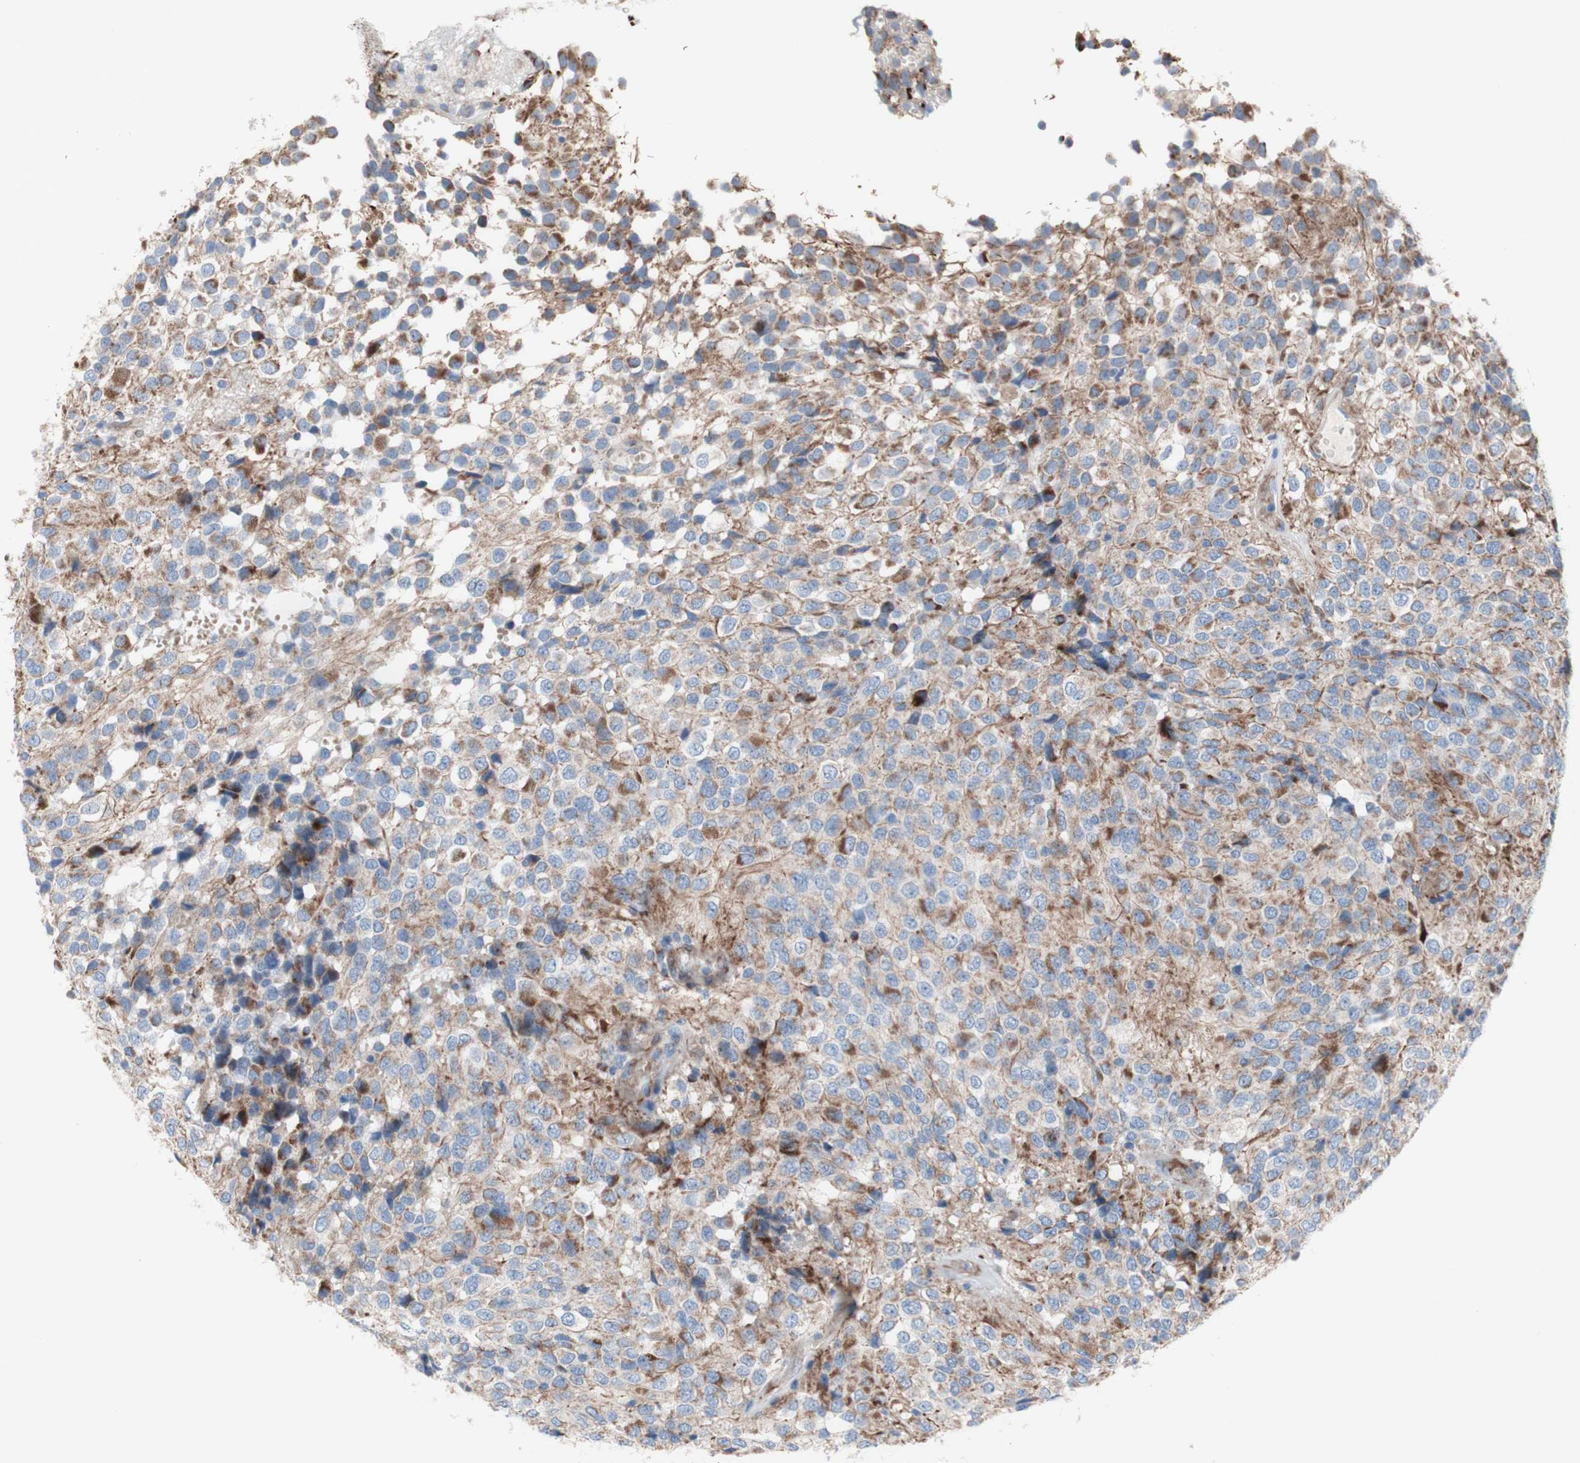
{"staining": {"intensity": "moderate", "quantity": "25%-75%", "location": "cytoplasmic/membranous"}, "tissue": "glioma", "cell_type": "Tumor cells", "image_type": "cancer", "snomed": [{"axis": "morphology", "description": "Glioma, malignant, High grade"}, {"axis": "topography", "description": "Brain"}], "caption": "Glioma stained with a protein marker shows moderate staining in tumor cells.", "gene": "AGPAT5", "patient": {"sex": "male", "age": 32}}